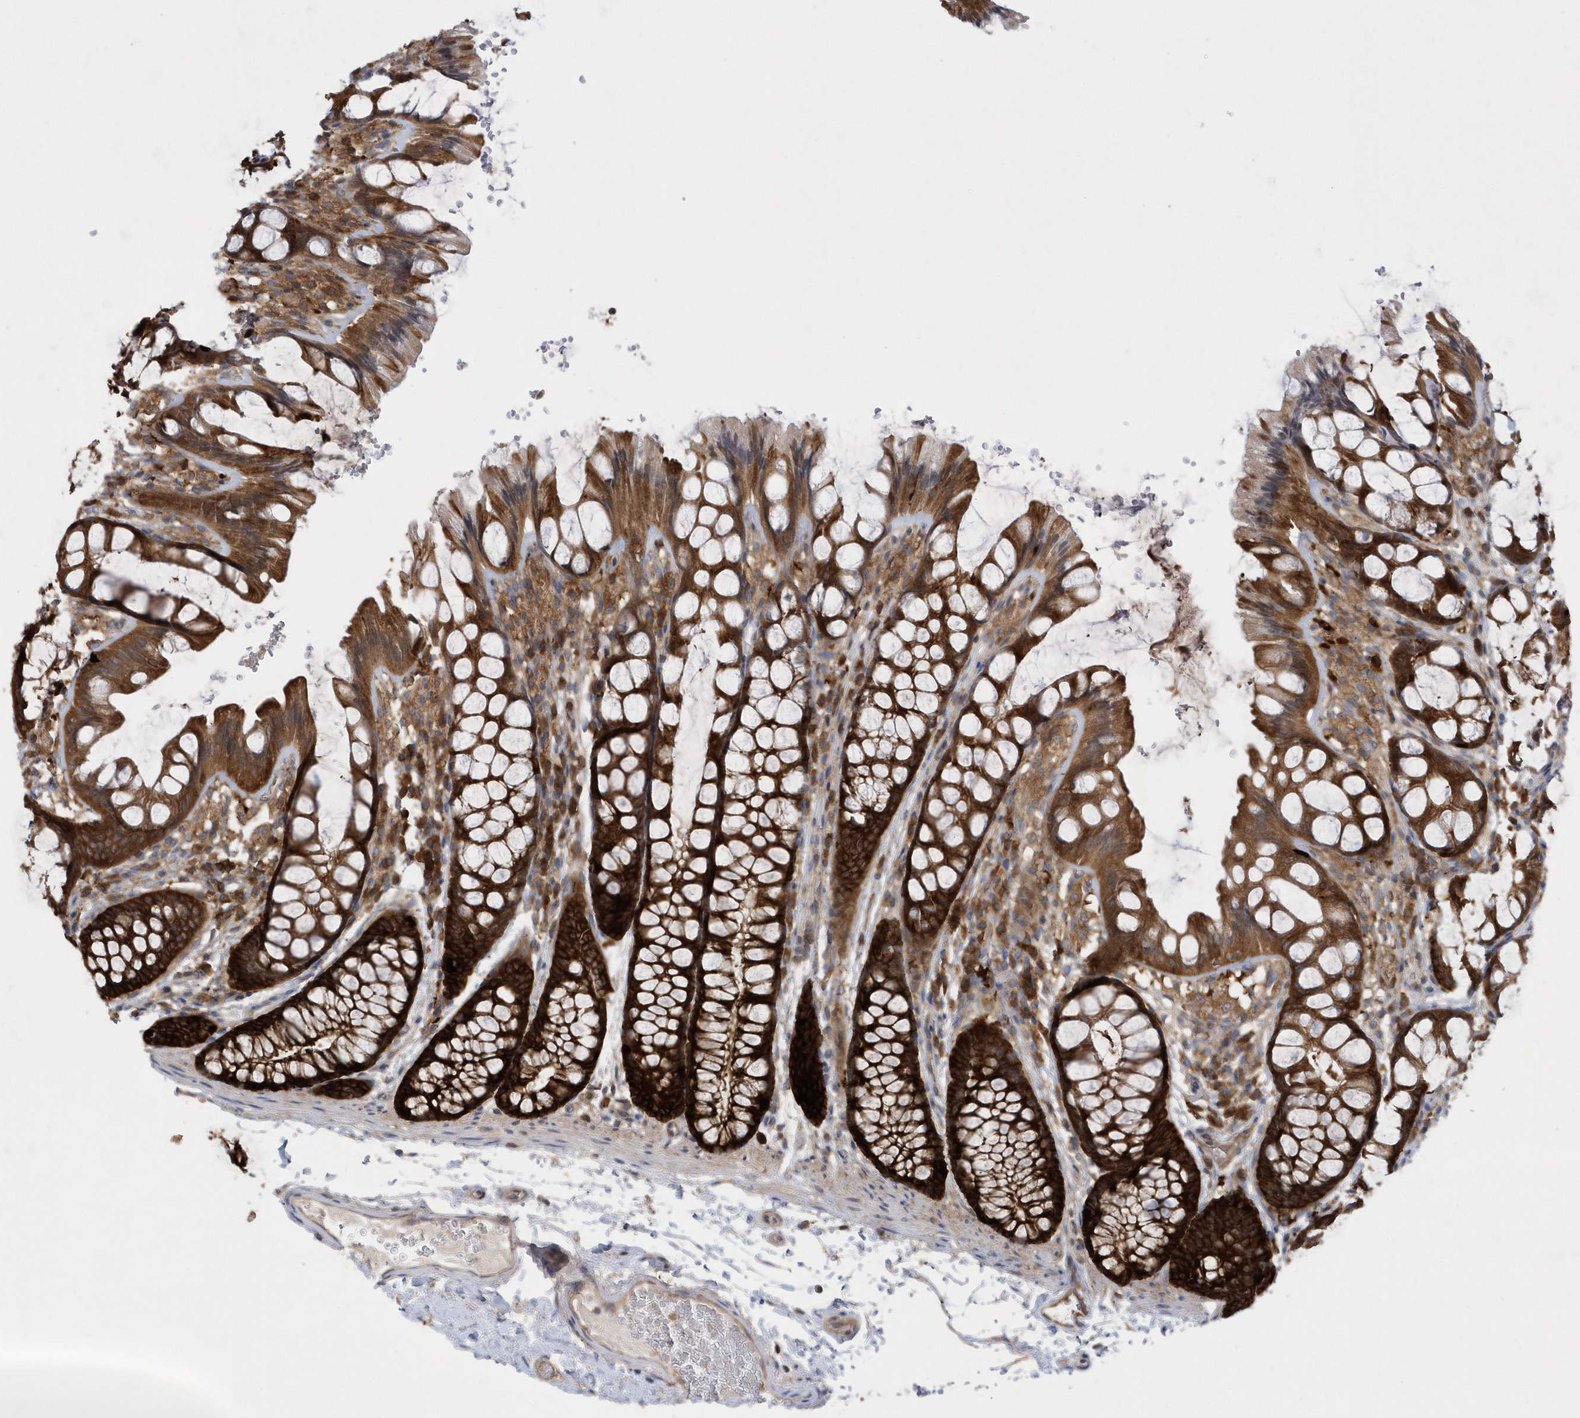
{"staining": {"intensity": "moderate", "quantity": ">75%", "location": "cytoplasmic/membranous"}, "tissue": "colon", "cell_type": "Endothelial cells", "image_type": "normal", "snomed": [{"axis": "morphology", "description": "Normal tissue, NOS"}, {"axis": "topography", "description": "Colon"}], "caption": "Moderate cytoplasmic/membranous positivity is seen in about >75% of endothelial cells in benign colon.", "gene": "PAICS", "patient": {"sex": "male", "age": 47}}